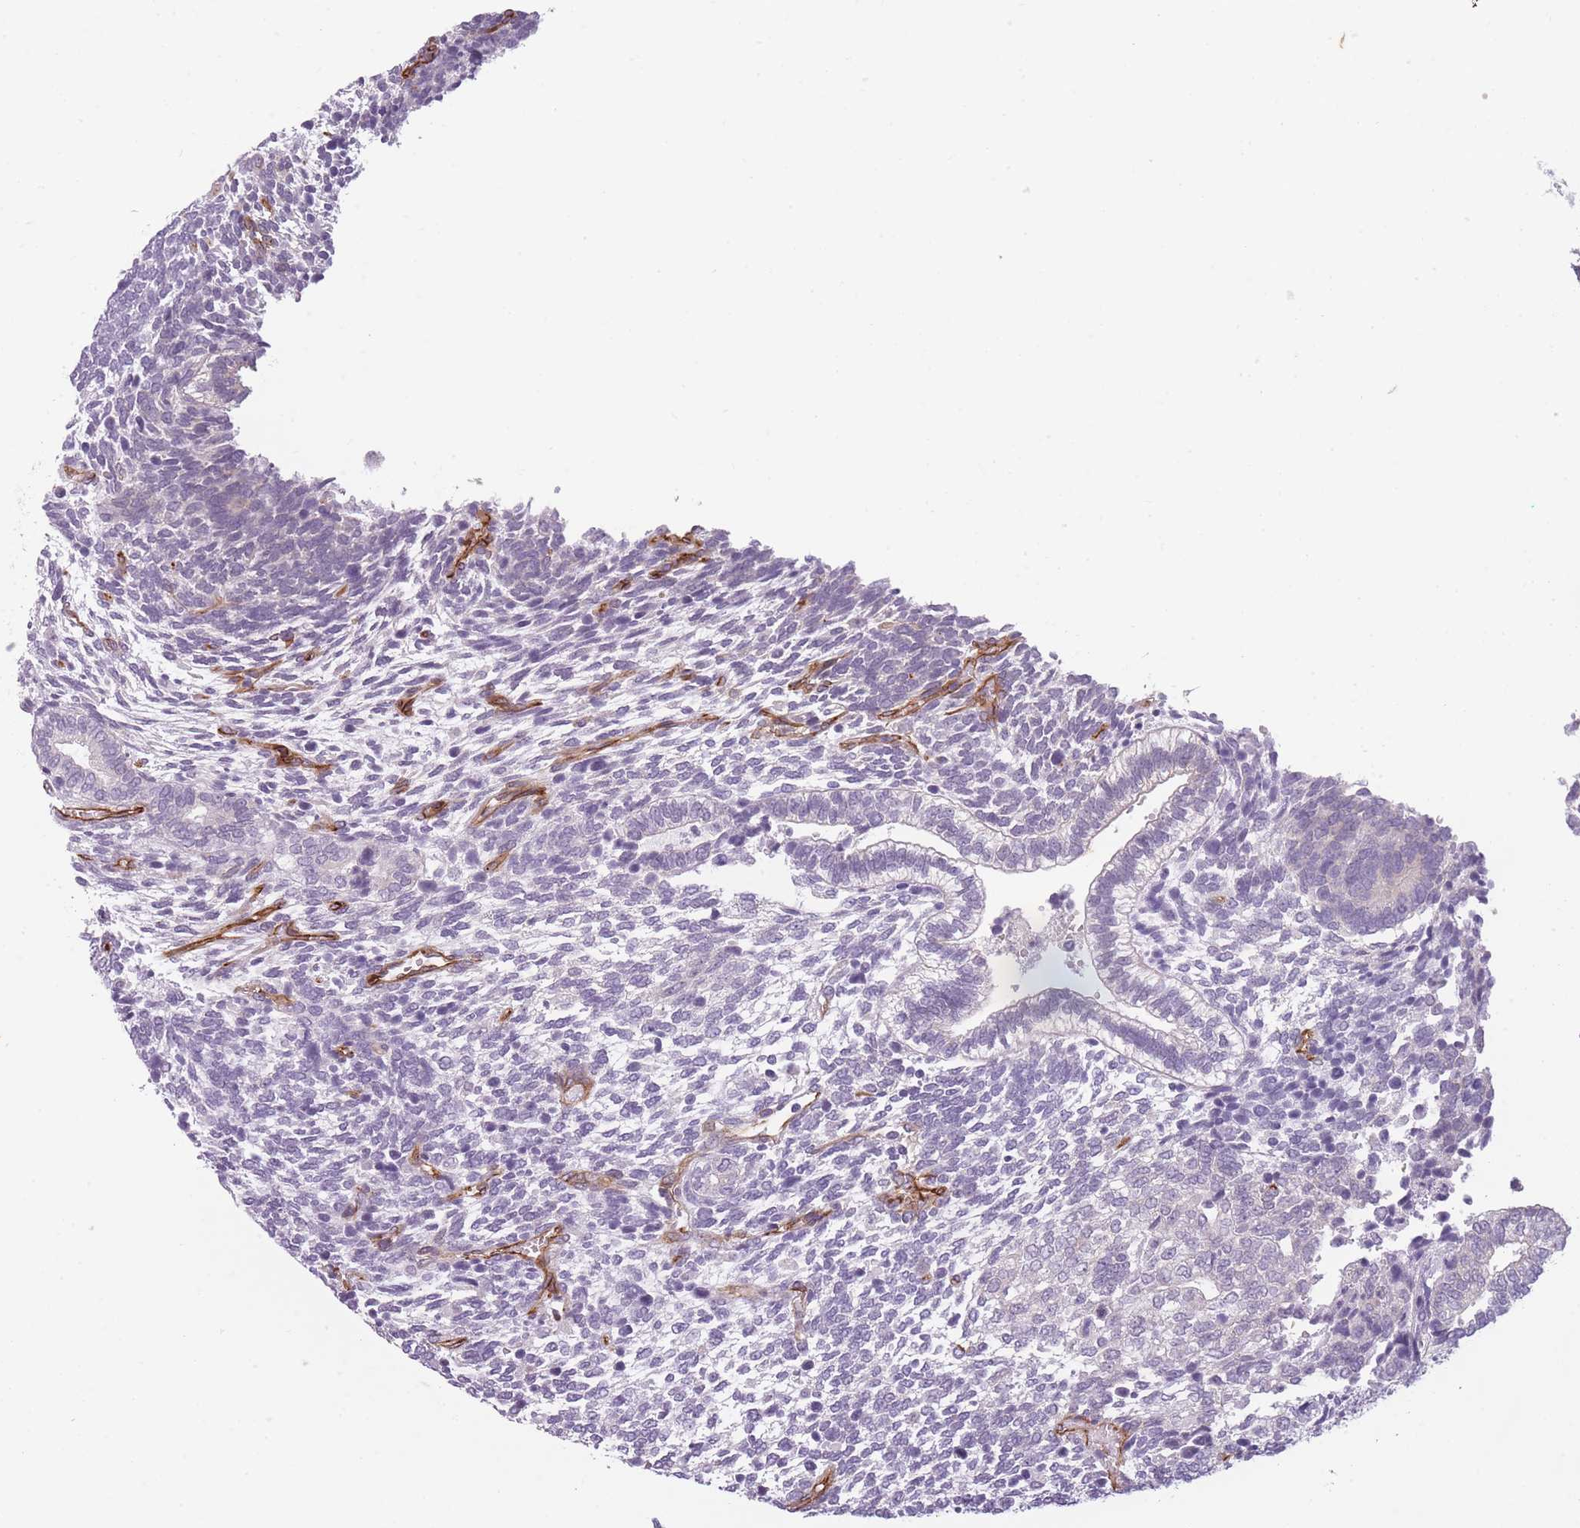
{"staining": {"intensity": "negative", "quantity": "none", "location": "none"}, "tissue": "testis cancer", "cell_type": "Tumor cells", "image_type": "cancer", "snomed": [{"axis": "morphology", "description": "Carcinoma, Embryonal, NOS"}, {"axis": "topography", "description": "Testis"}], "caption": "Immunohistochemistry (IHC) of human embryonal carcinoma (testis) shows no positivity in tumor cells.", "gene": "OR6B3", "patient": {"sex": "male", "age": 23}}